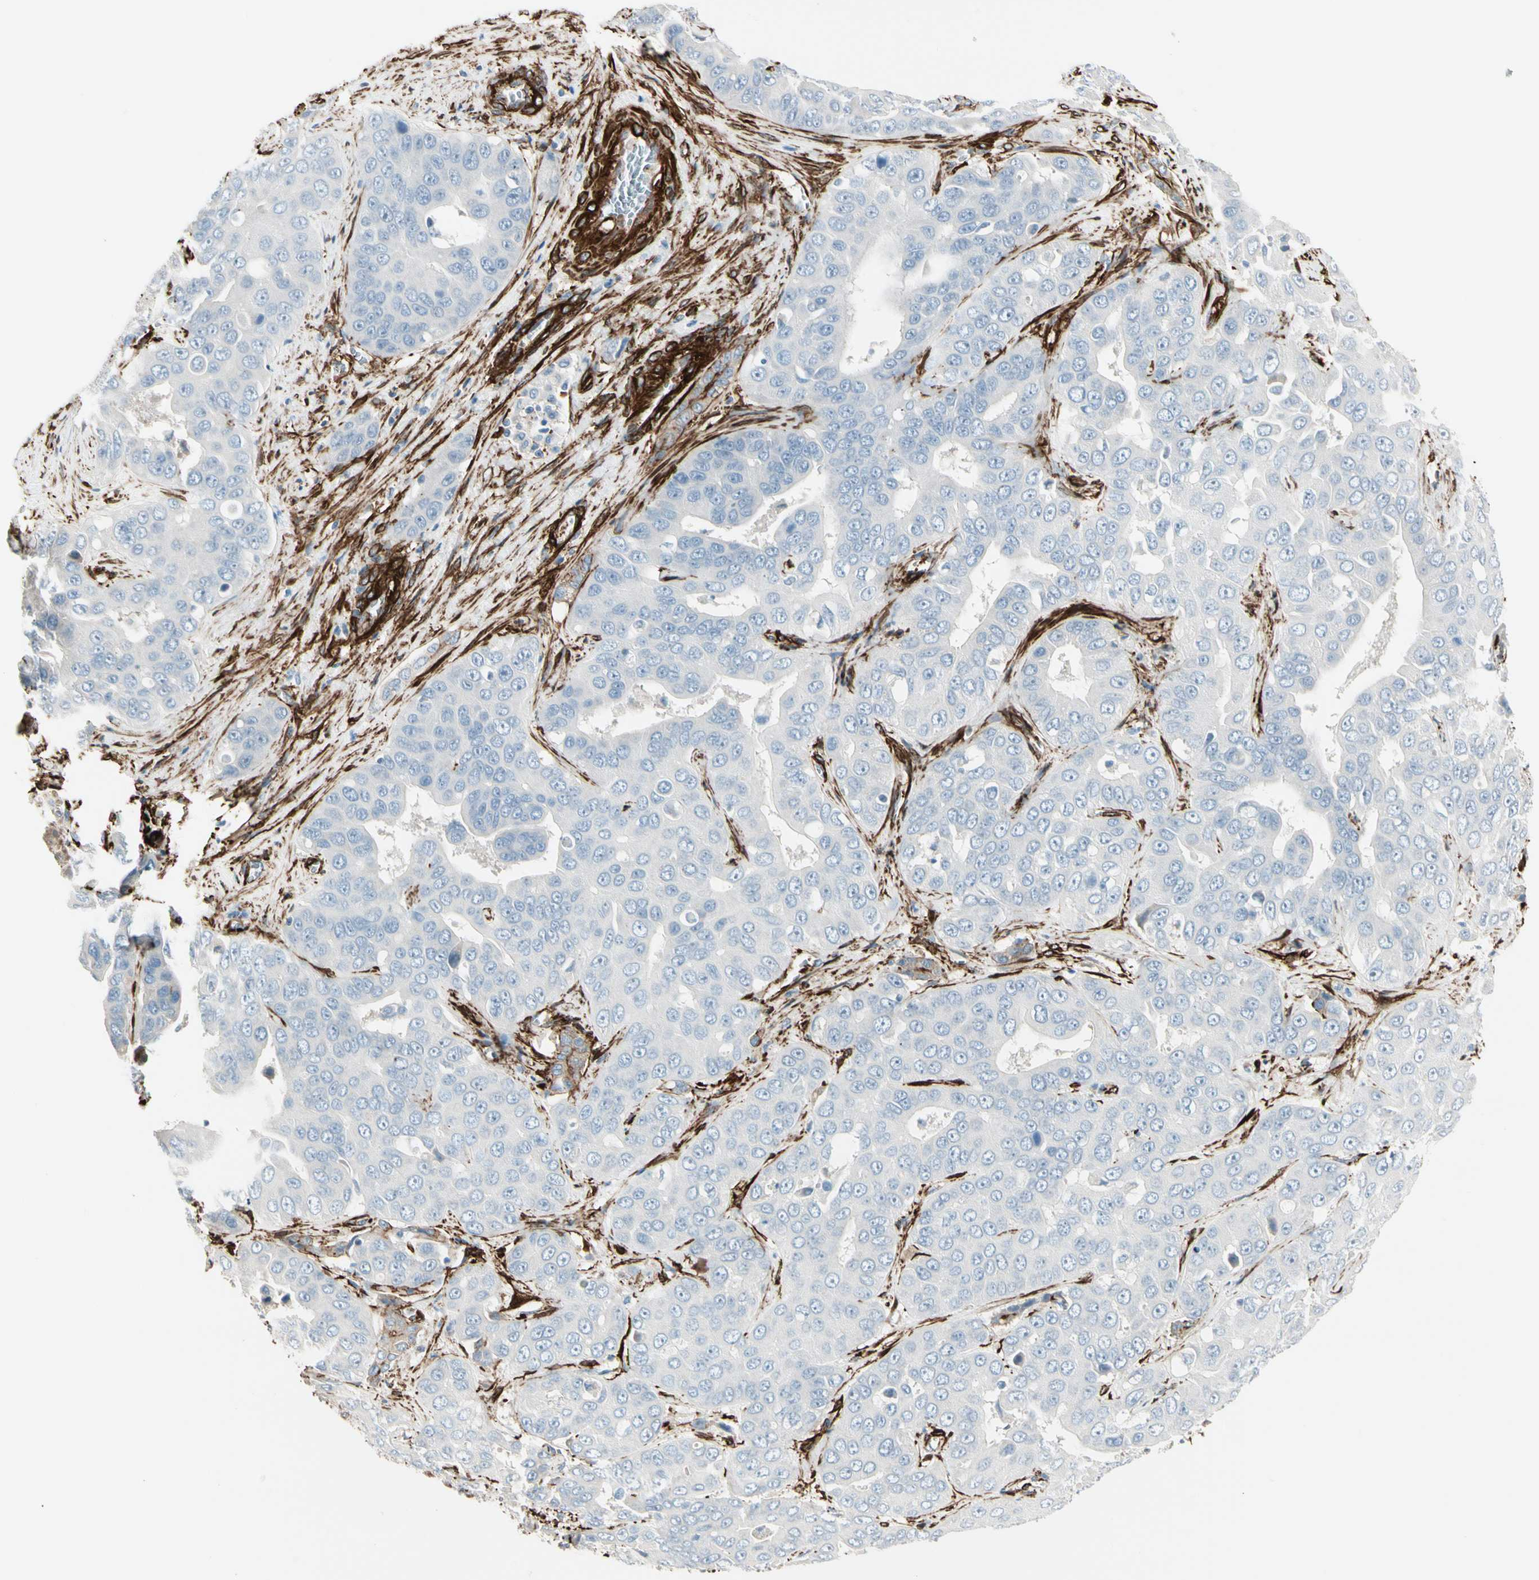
{"staining": {"intensity": "negative", "quantity": "none", "location": "none"}, "tissue": "liver cancer", "cell_type": "Tumor cells", "image_type": "cancer", "snomed": [{"axis": "morphology", "description": "Cholangiocarcinoma"}, {"axis": "topography", "description": "Liver"}], "caption": "Liver cholangiocarcinoma was stained to show a protein in brown. There is no significant positivity in tumor cells.", "gene": "CALD1", "patient": {"sex": "female", "age": 52}}